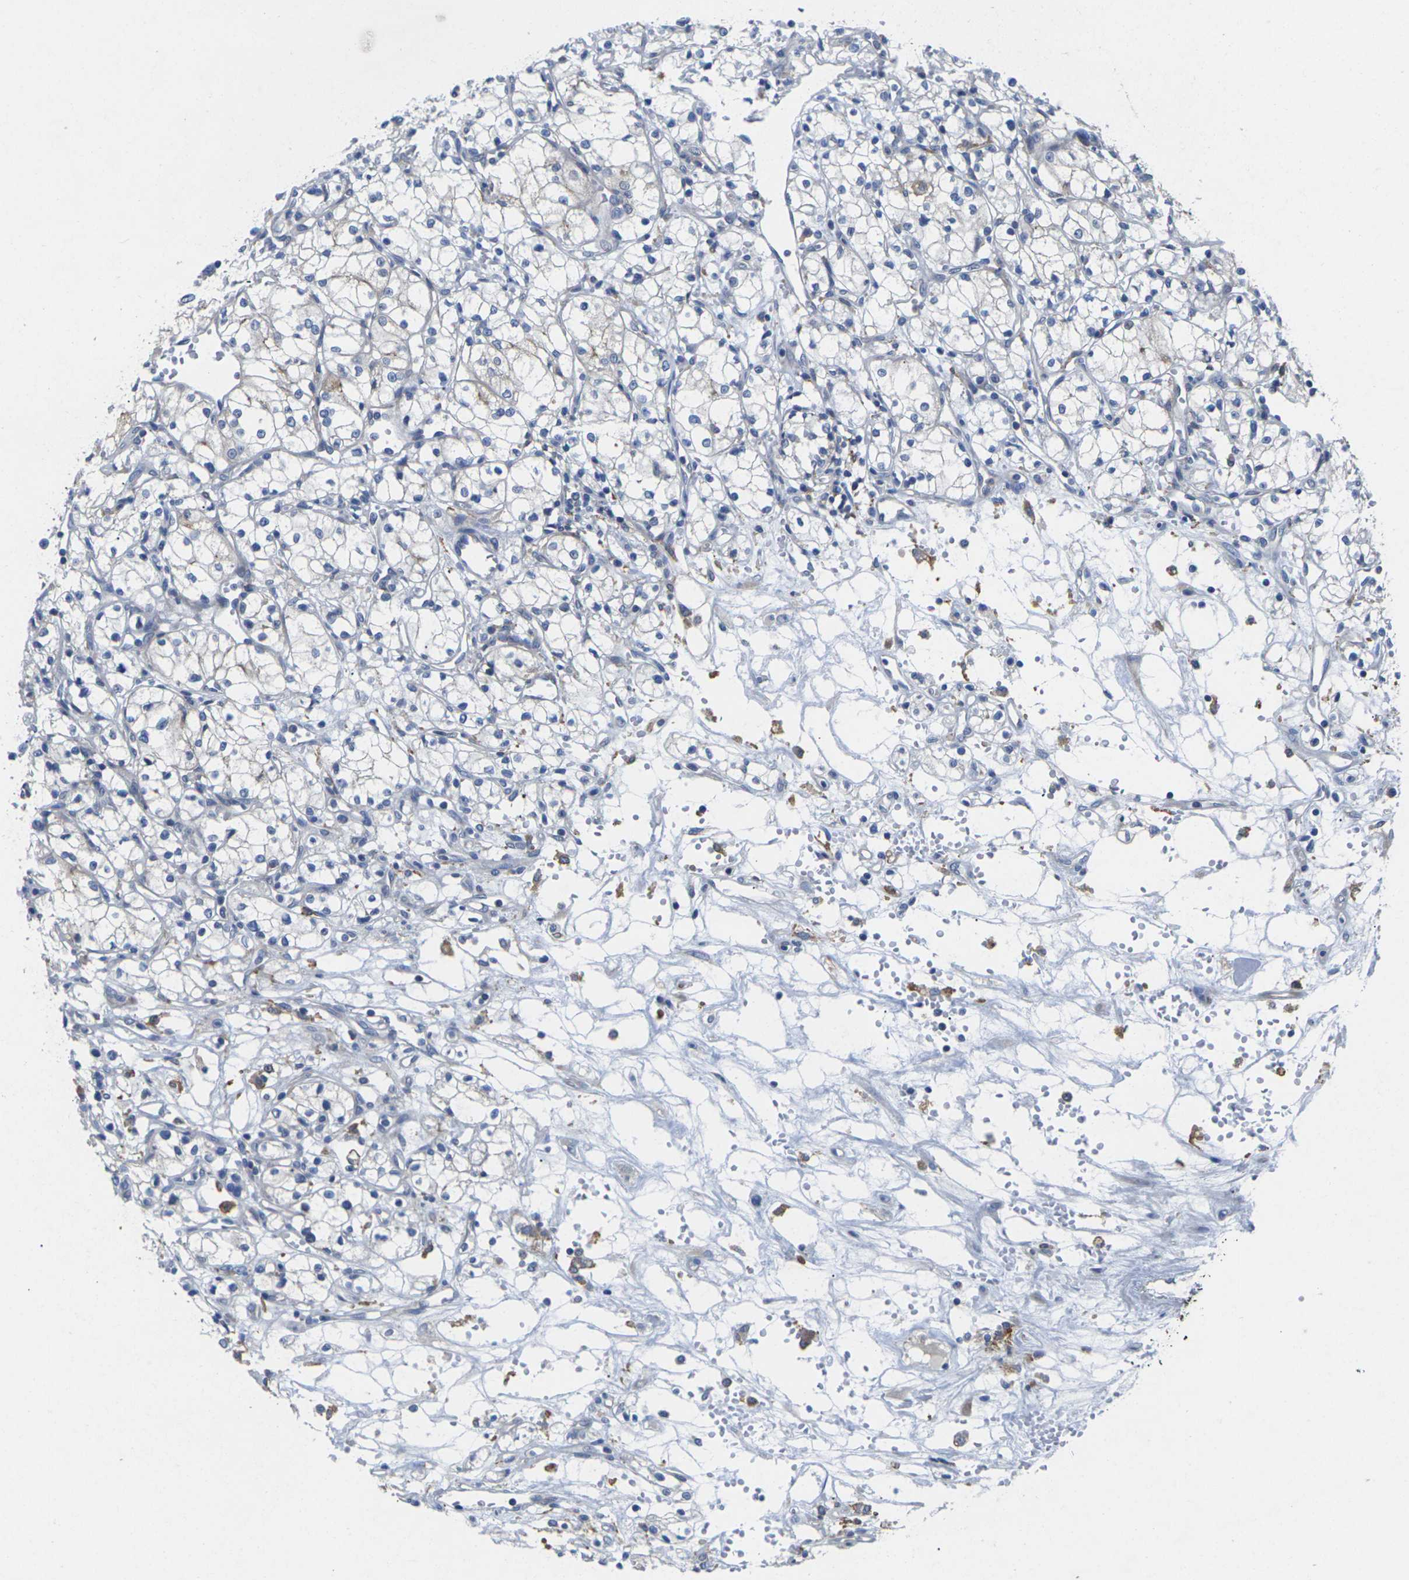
{"staining": {"intensity": "negative", "quantity": "none", "location": "none"}, "tissue": "renal cancer", "cell_type": "Tumor cells", "image_type": "cancer", "snomed": [{"axis": "morphology", "description": "Normal tissue, NOS"}, {"axis": "morphology", "description": "Adenocarcinoma, NOS"}, {"axis": "topography", "description": "Kidney"}], "caption": "Tumor cells show no significant protein expression in renal cancer (adenocarcinoma). (Stains: DAB immunohistochemistry with hematoxylin counter stain, Microscopy: brightfield microscopy at high magnification).", "gene": "SCNN1A", "patient": {"sex": "male", "age": 59}}